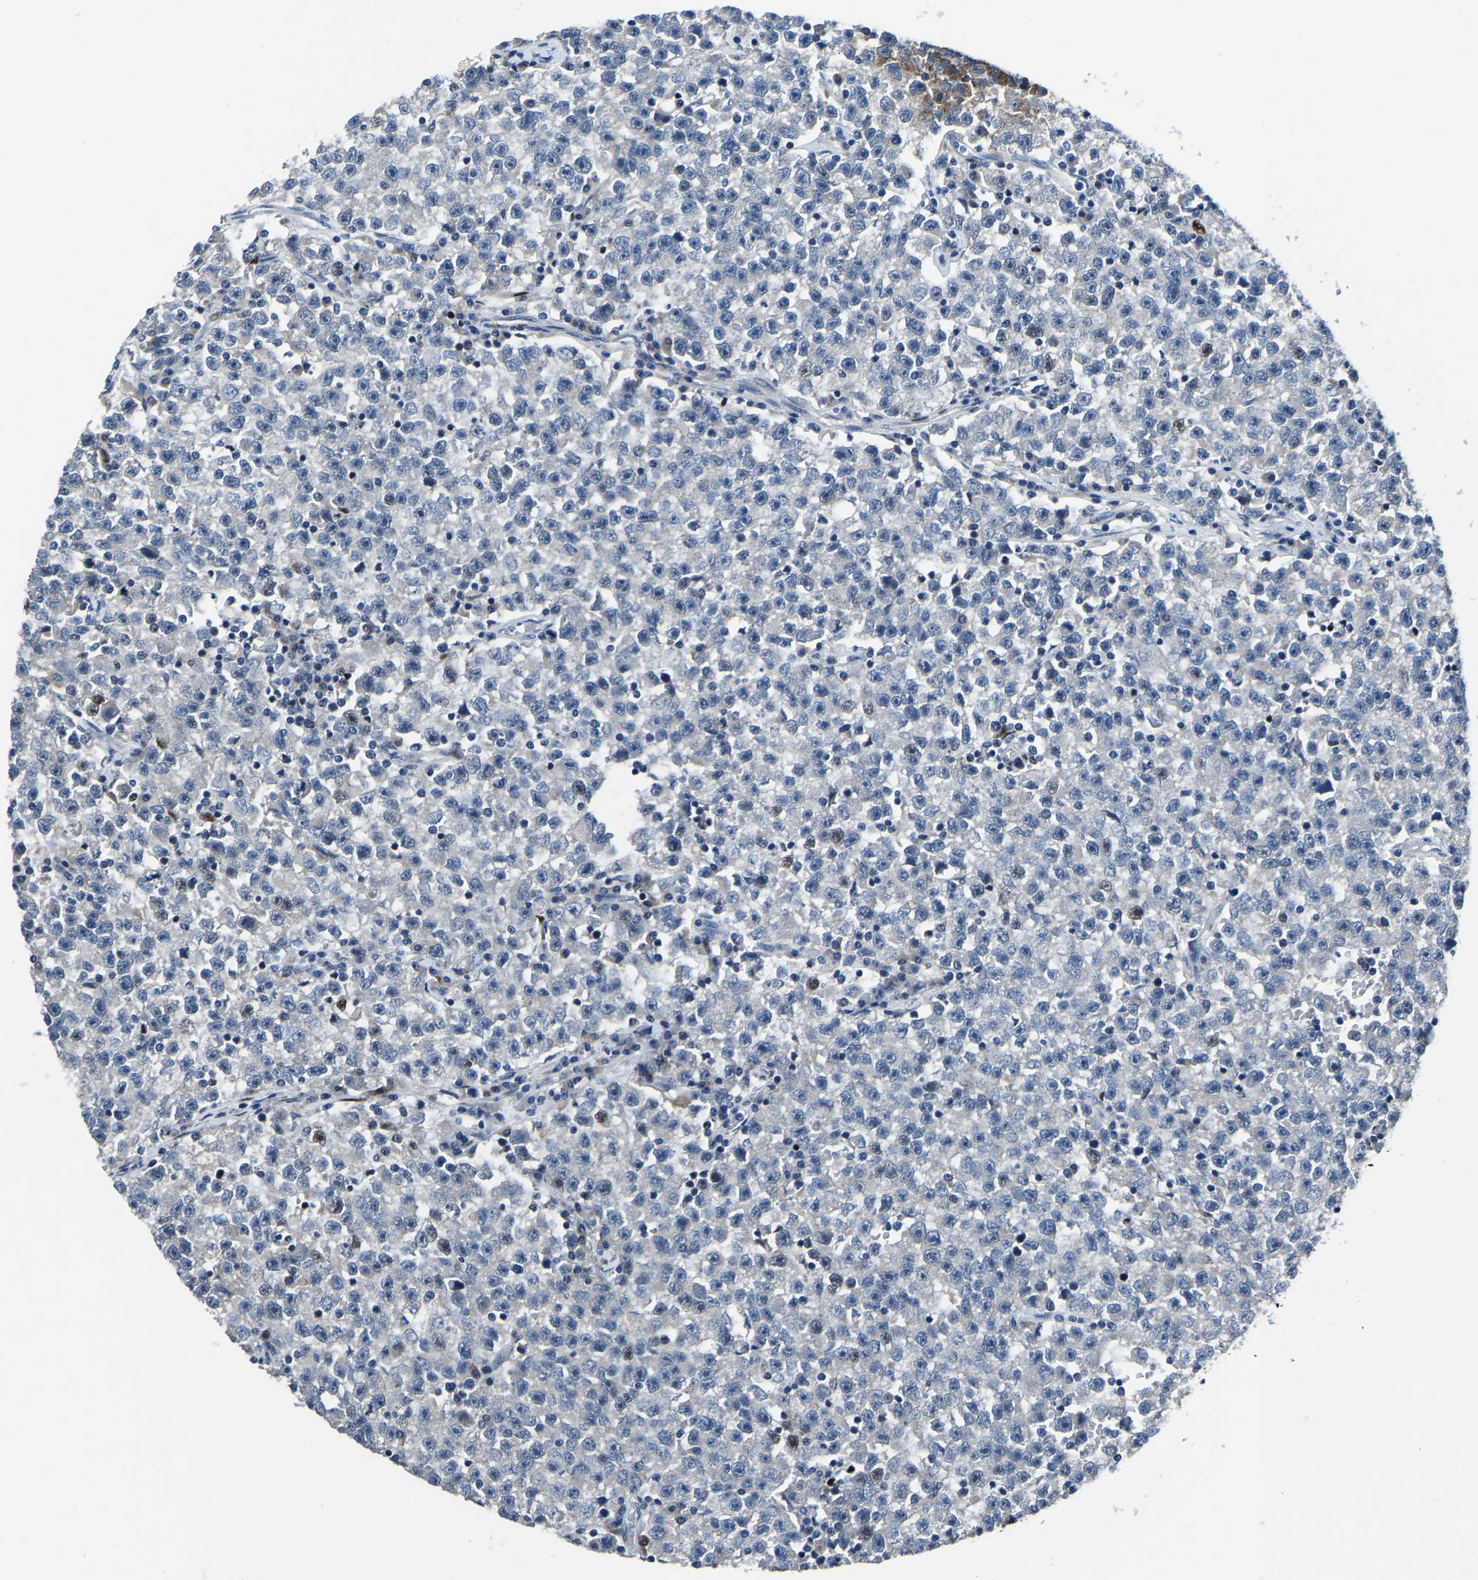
{"staining": {"intensity": "negative", "quantity": "none", "location": "none"}, "tissue": "testis cancer", "cell_type": "Tumor cells", "image_type": "cancer", "snomed": [{"axis": "morphology", "description": "Seminoma, NOS"}, {"axis": "topography", "description": "Testis"}], "caption": "Micrograph shows no significant protein positivity in tumor cells of testis seminoma. The staining was performed using DAB (3,3'-diaminobenzidine) to visualize the protein expression in brown, while the nuclei were stained in blue with hematoxylin (Magnification: 20x).", "gene": "EGR1", "patient": {"sex": "male", "age": 22}}